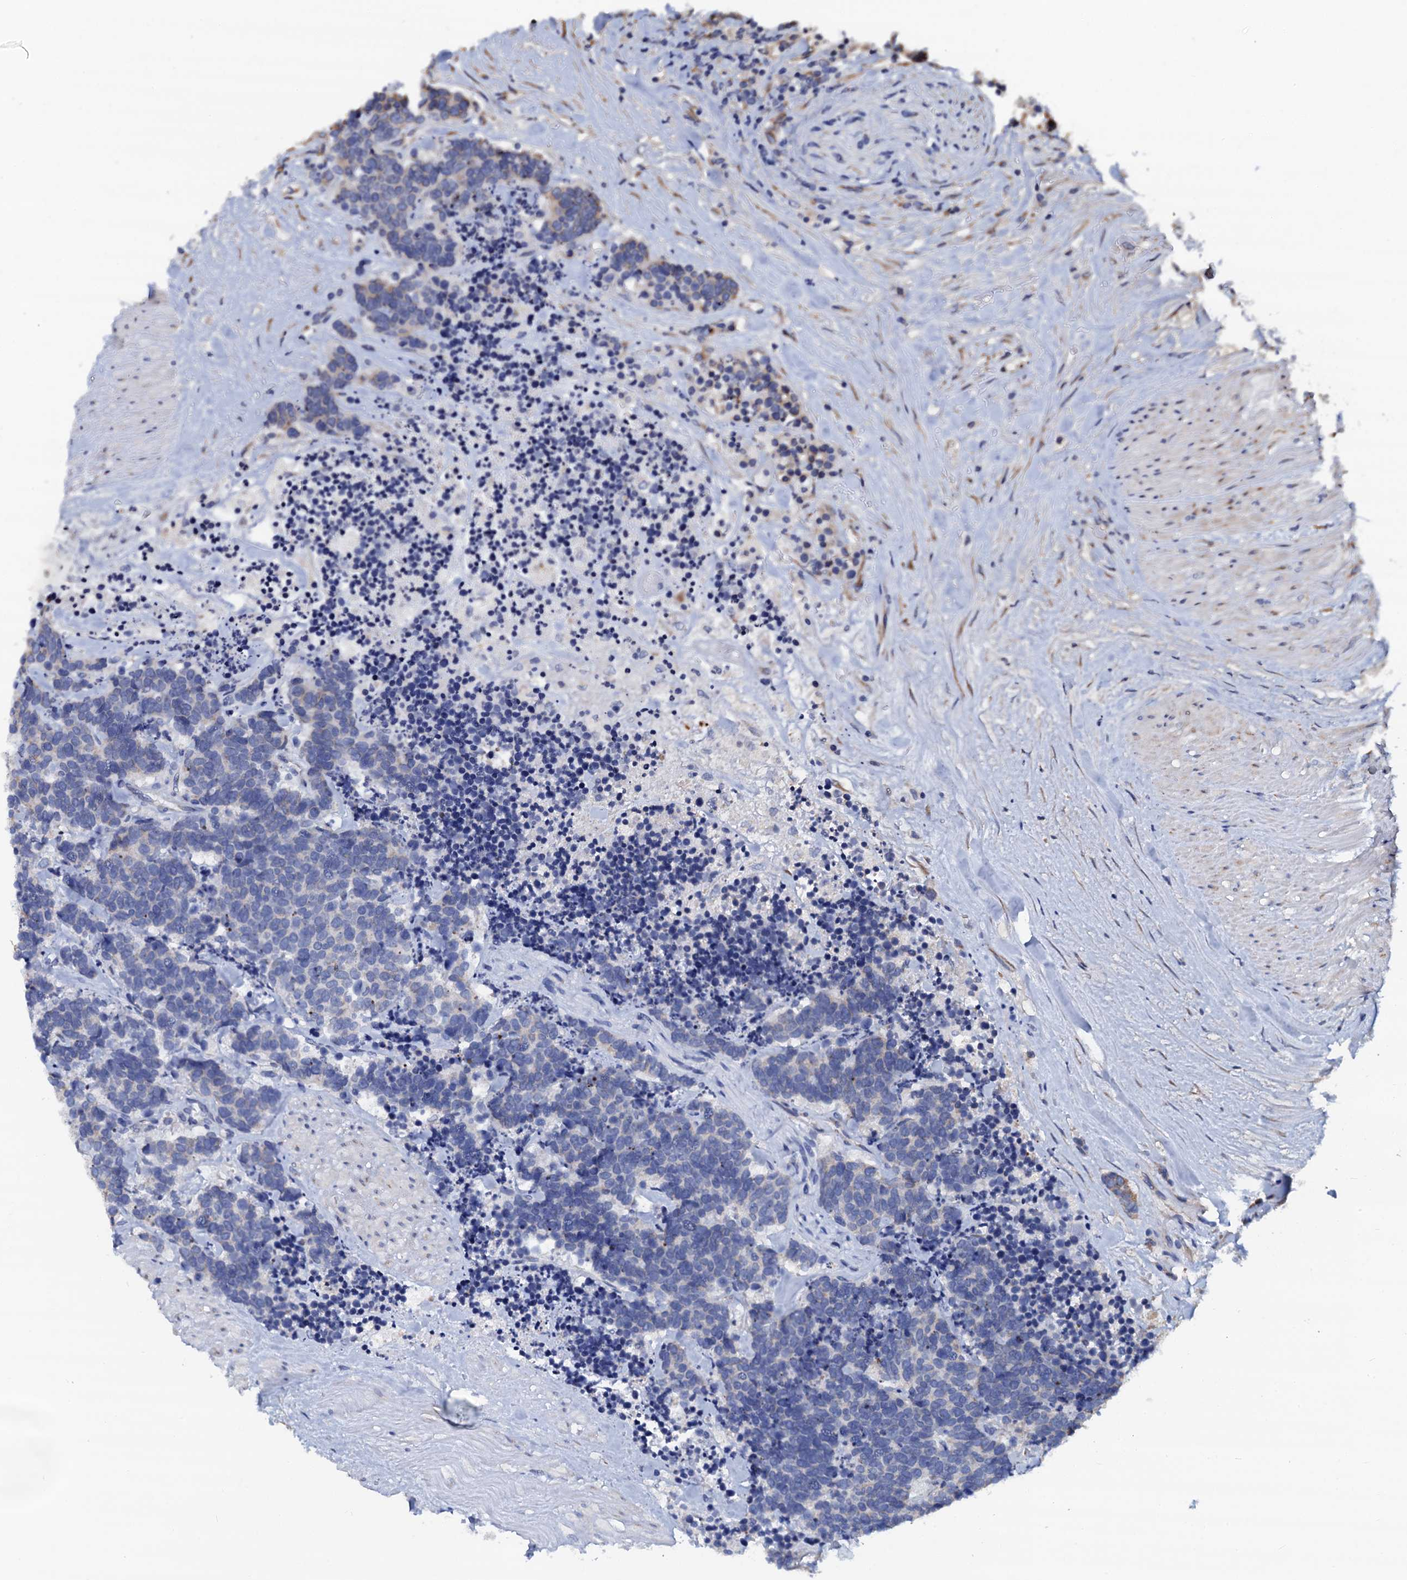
{"staining": {"intensity": "weak", "quantity": "<25%", "location": "cytoplasmic/membranous"}, "tissue": "carcinoid", "cell_type": "Tumor cells", "image_type": "cancer", "snomed": [{"axis": "morphology", "description": "Carcinoma, NOS"}, {"axis": "morphology", "description": "Carcinoid, malignant, NOS"}, {"axis": "topography", "description": "Urinary bladder"}], "caption": "High power microscopy histopathology image of an immunohistochemistry histopathology image of carcinoid, revealing no significant expression in tumor cells. (Immunohistochemistry (ihc), brightfield microscopy, high magnification).", "gene": "AKAP3", "patient": {"sex": "male", "age": 57}}